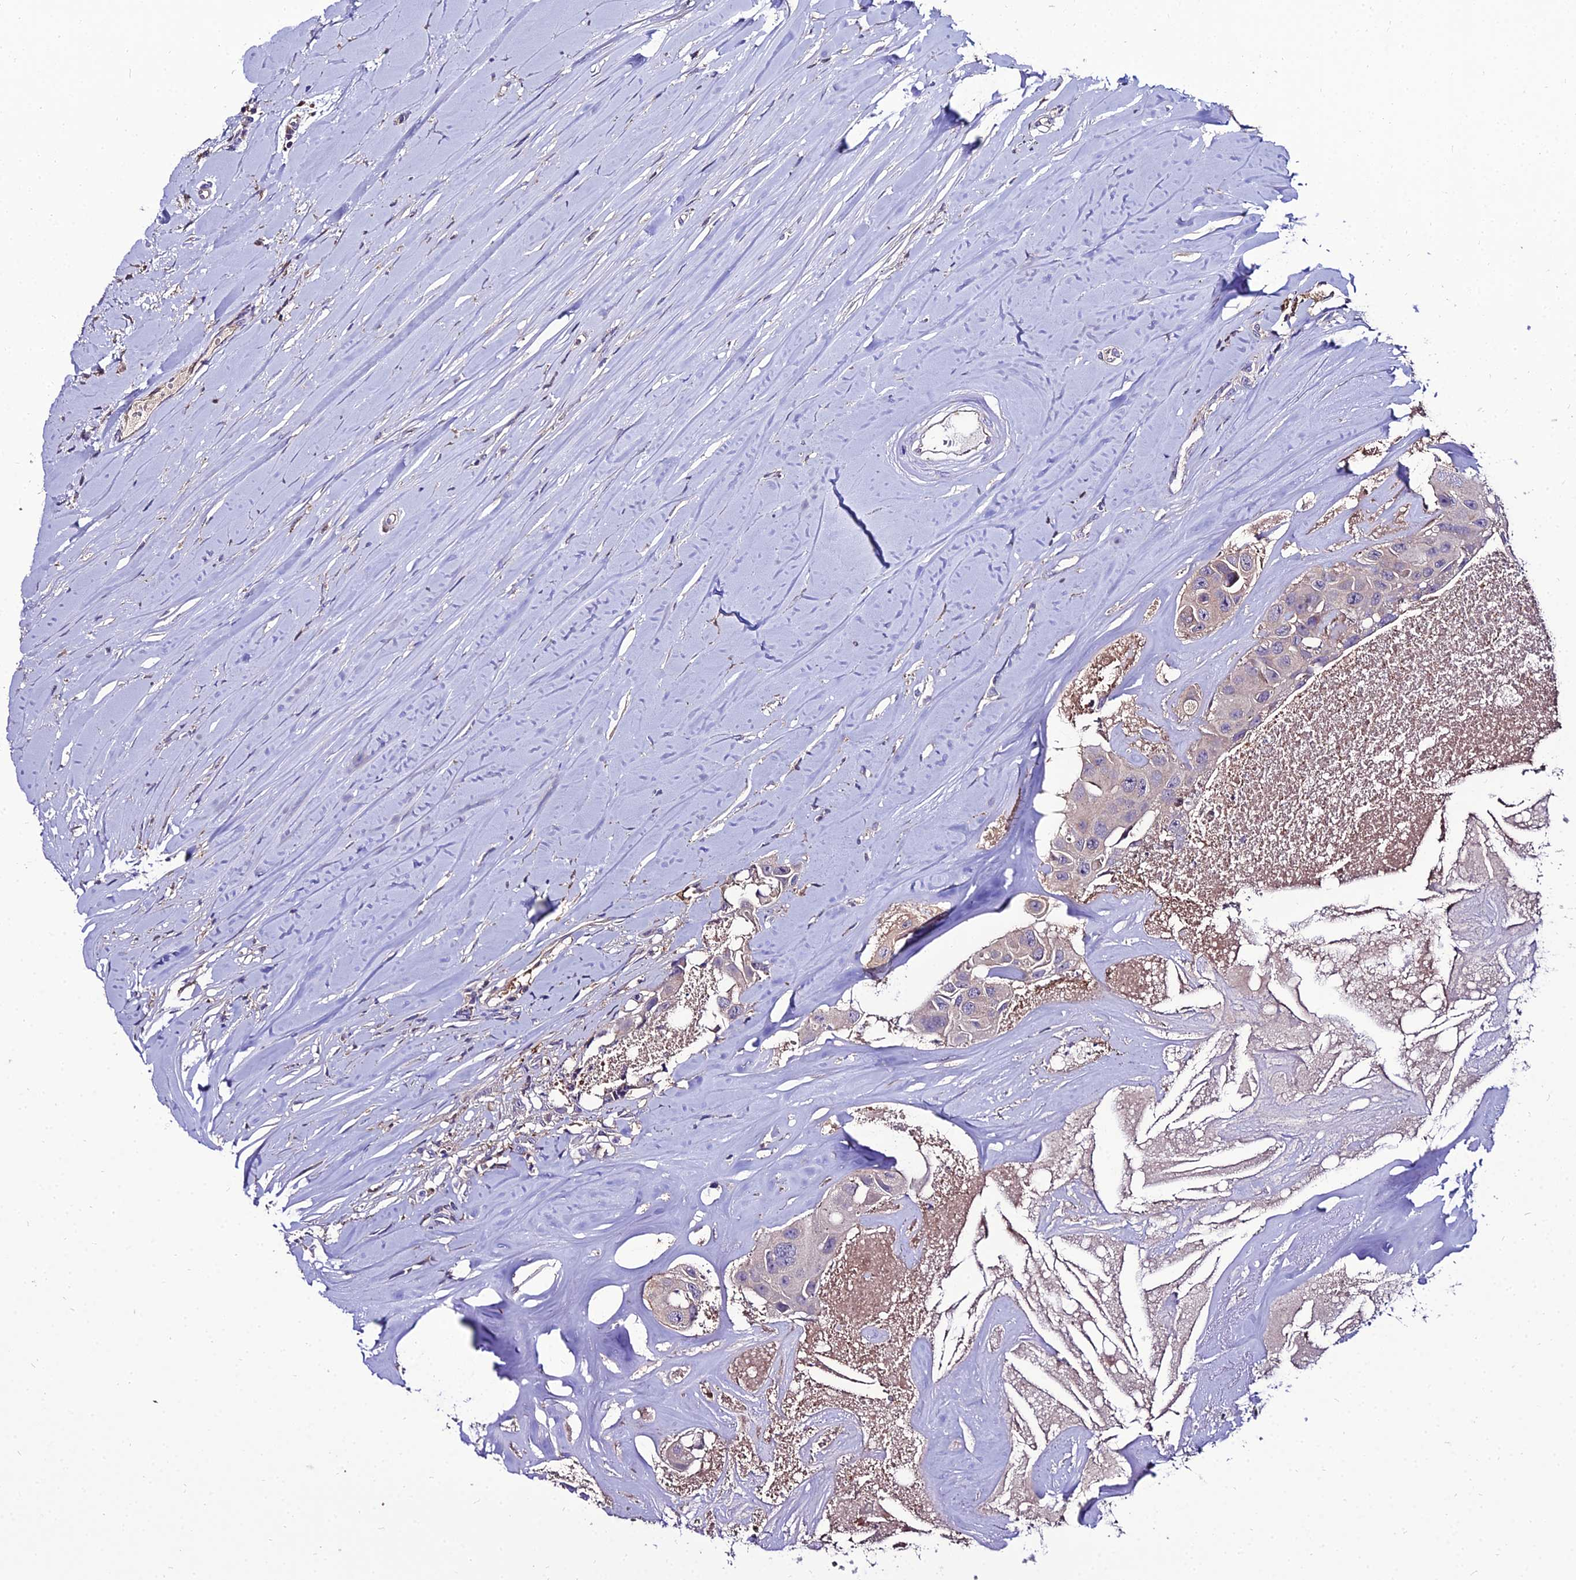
{"staining": {"intensity": "negative", "quantity": "none", "location": "none"}, "tissue": "head and neck cancer", "cell_type": "Tumor cells", "image_type": "cancer", "snomed": [{"axis": "morphology", "description": "Adenocarcinoma, NOS"}, {"axis": "morphology", "description": "Adenocarcinoma, metastatic, NOS"}, {"axis": "topography", "description": "Head-Neck"}], "caption": "A histopathology image of head and neck cancer (adenocarcinoma) stained for a protein demonstrates no brown staining in tumor cells.", "gene": "C2orf69", "patient": {"sex": "male", "age": 75}}